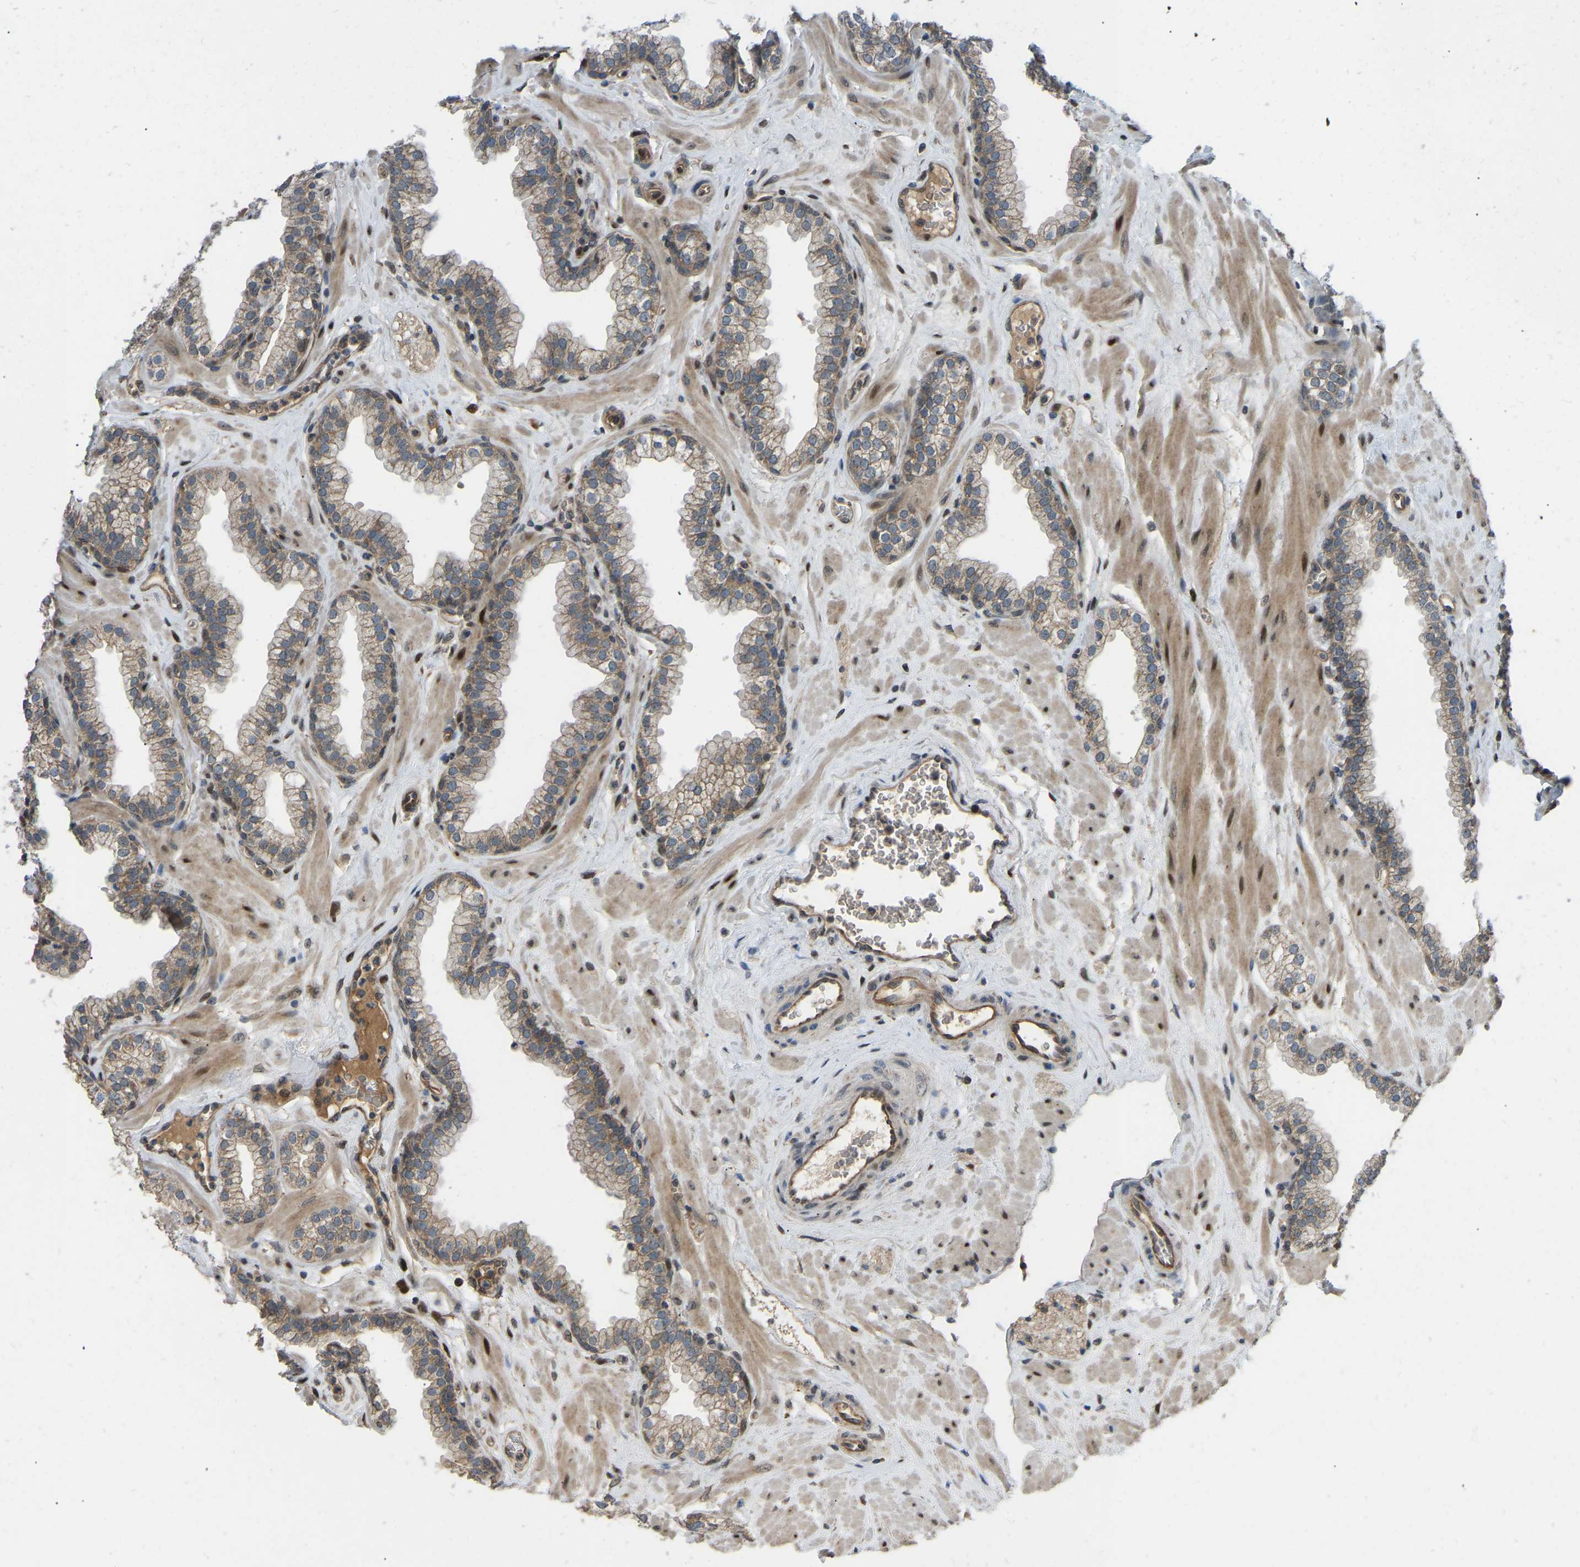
{"staining": {"intensity": "moderate", "quantity": ">75%", "location": "cytoplasmic/membranous,nuclear"}, "tissue": "prostate", "cell_type": "Glandular cells", "image_type": "normal", "snomed": [{"axis": "morphology", "description": "Normal tissue, NOS"}, {"axis": "morphology", "description": "Urothelial carcinoma, Low grade"}, {"axis": "topography", "description": "Urinary bladder"}, {"axis": "topography", "description": "Prostate"}], "caption": "Normal prostate shows moderate cytoplasmic/membranous,nuclear staining in approximately >75% of glandular cells.", "gene": "C21orf91", "patient": {"sex": "male", "age": 60}}